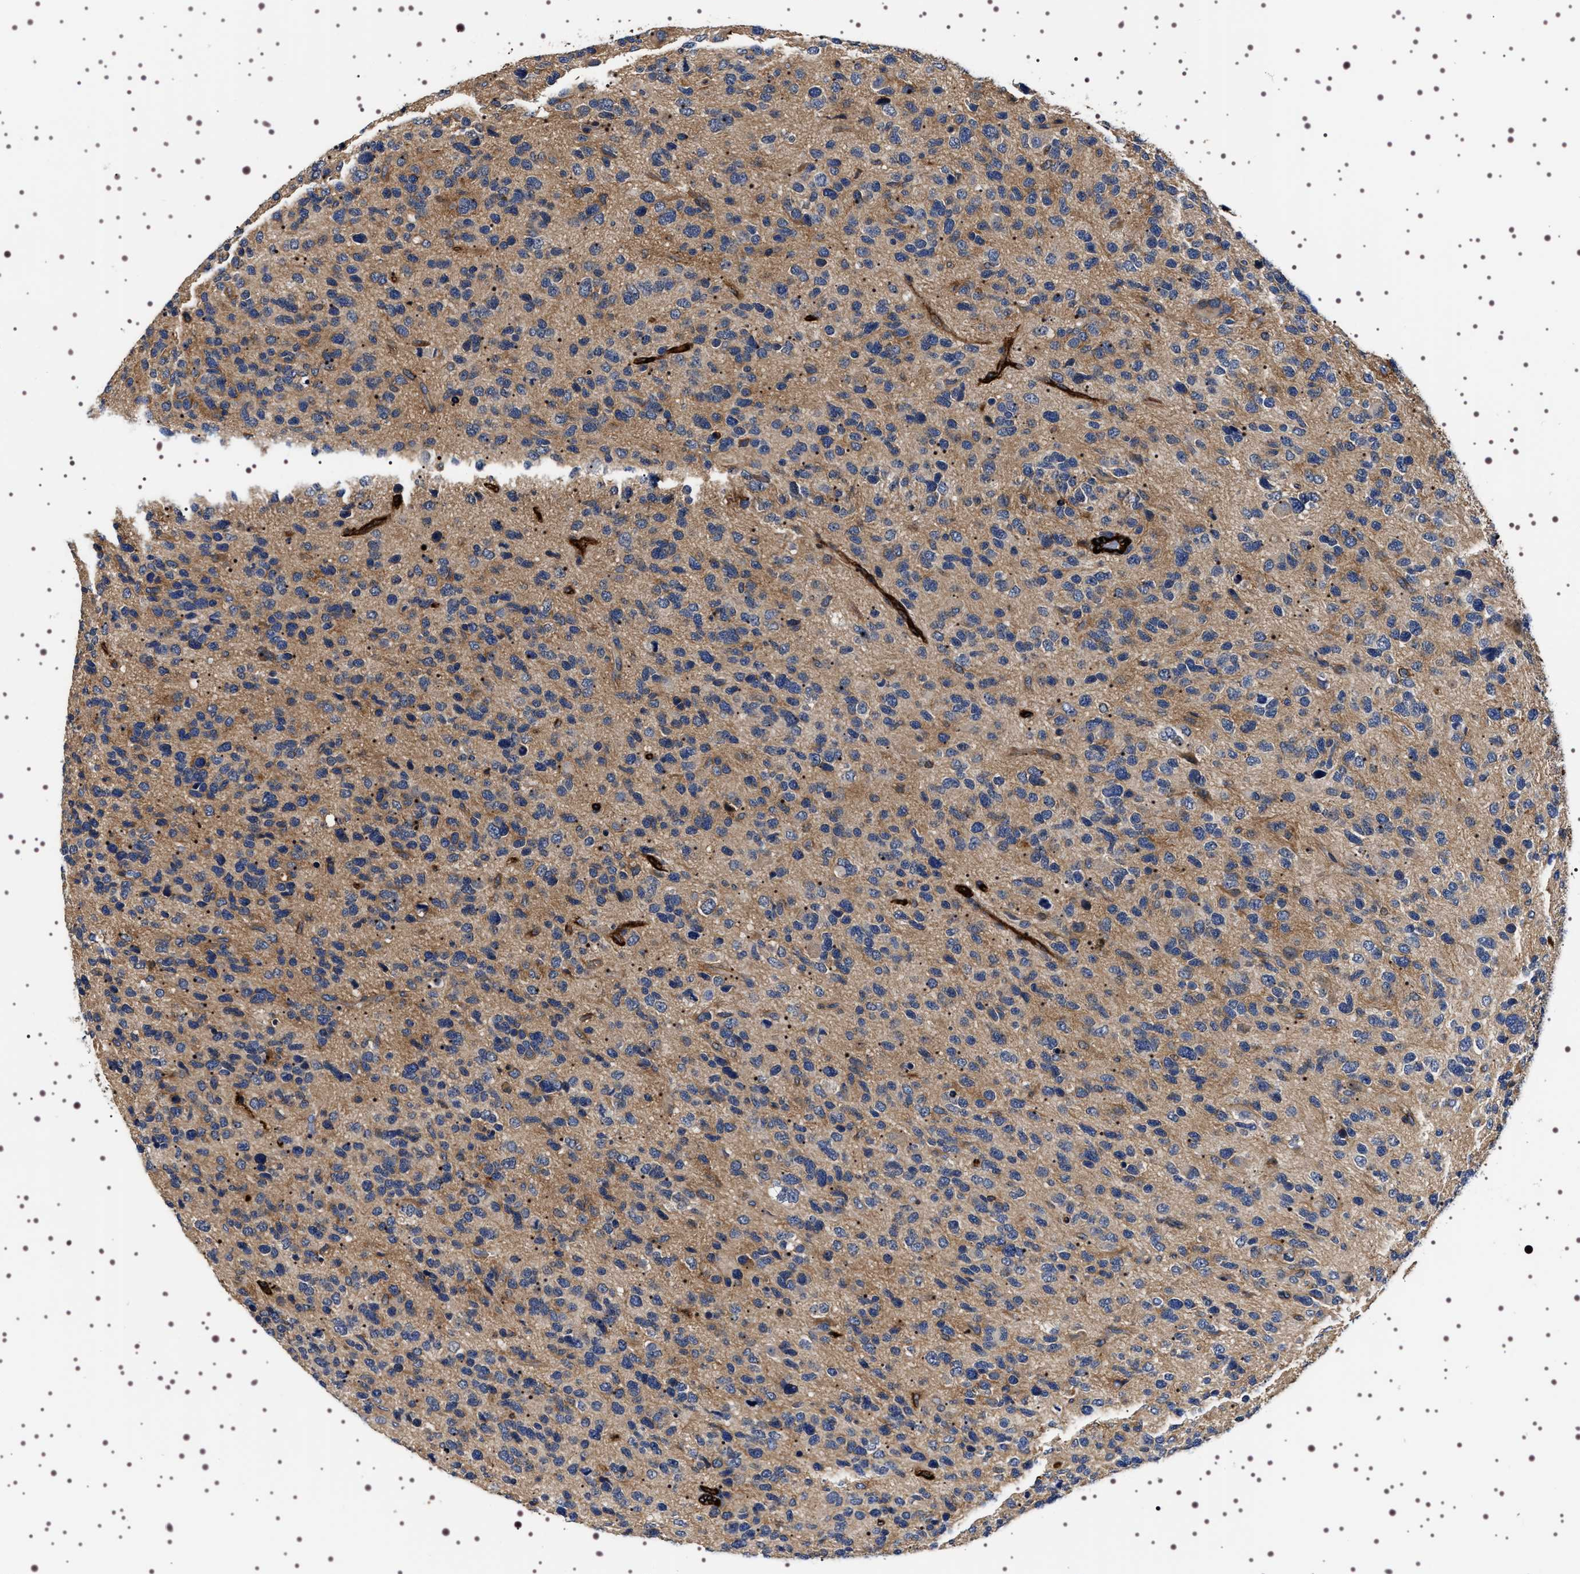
{"staining": {"intensity": "moderate", "quantity": "<25%", "location": "cytoplasmic/membranous"}, "tissue": "glioma", "cell_type": "Tumor cells", "image_type": "cancer", "snomed": [{"axis": "morphology", "description": "Glioma, malignant, High grade"}, {"axis": "topography", "description": "Brain"}], "caption": "Tumor cells display low levels of moderate cytoplasmic/membranous positivity in approximately <25% of cells in human malignant glioma (high-grade).", "gene": "ALPL", "patient": {"sex": "female", "age": 58}}